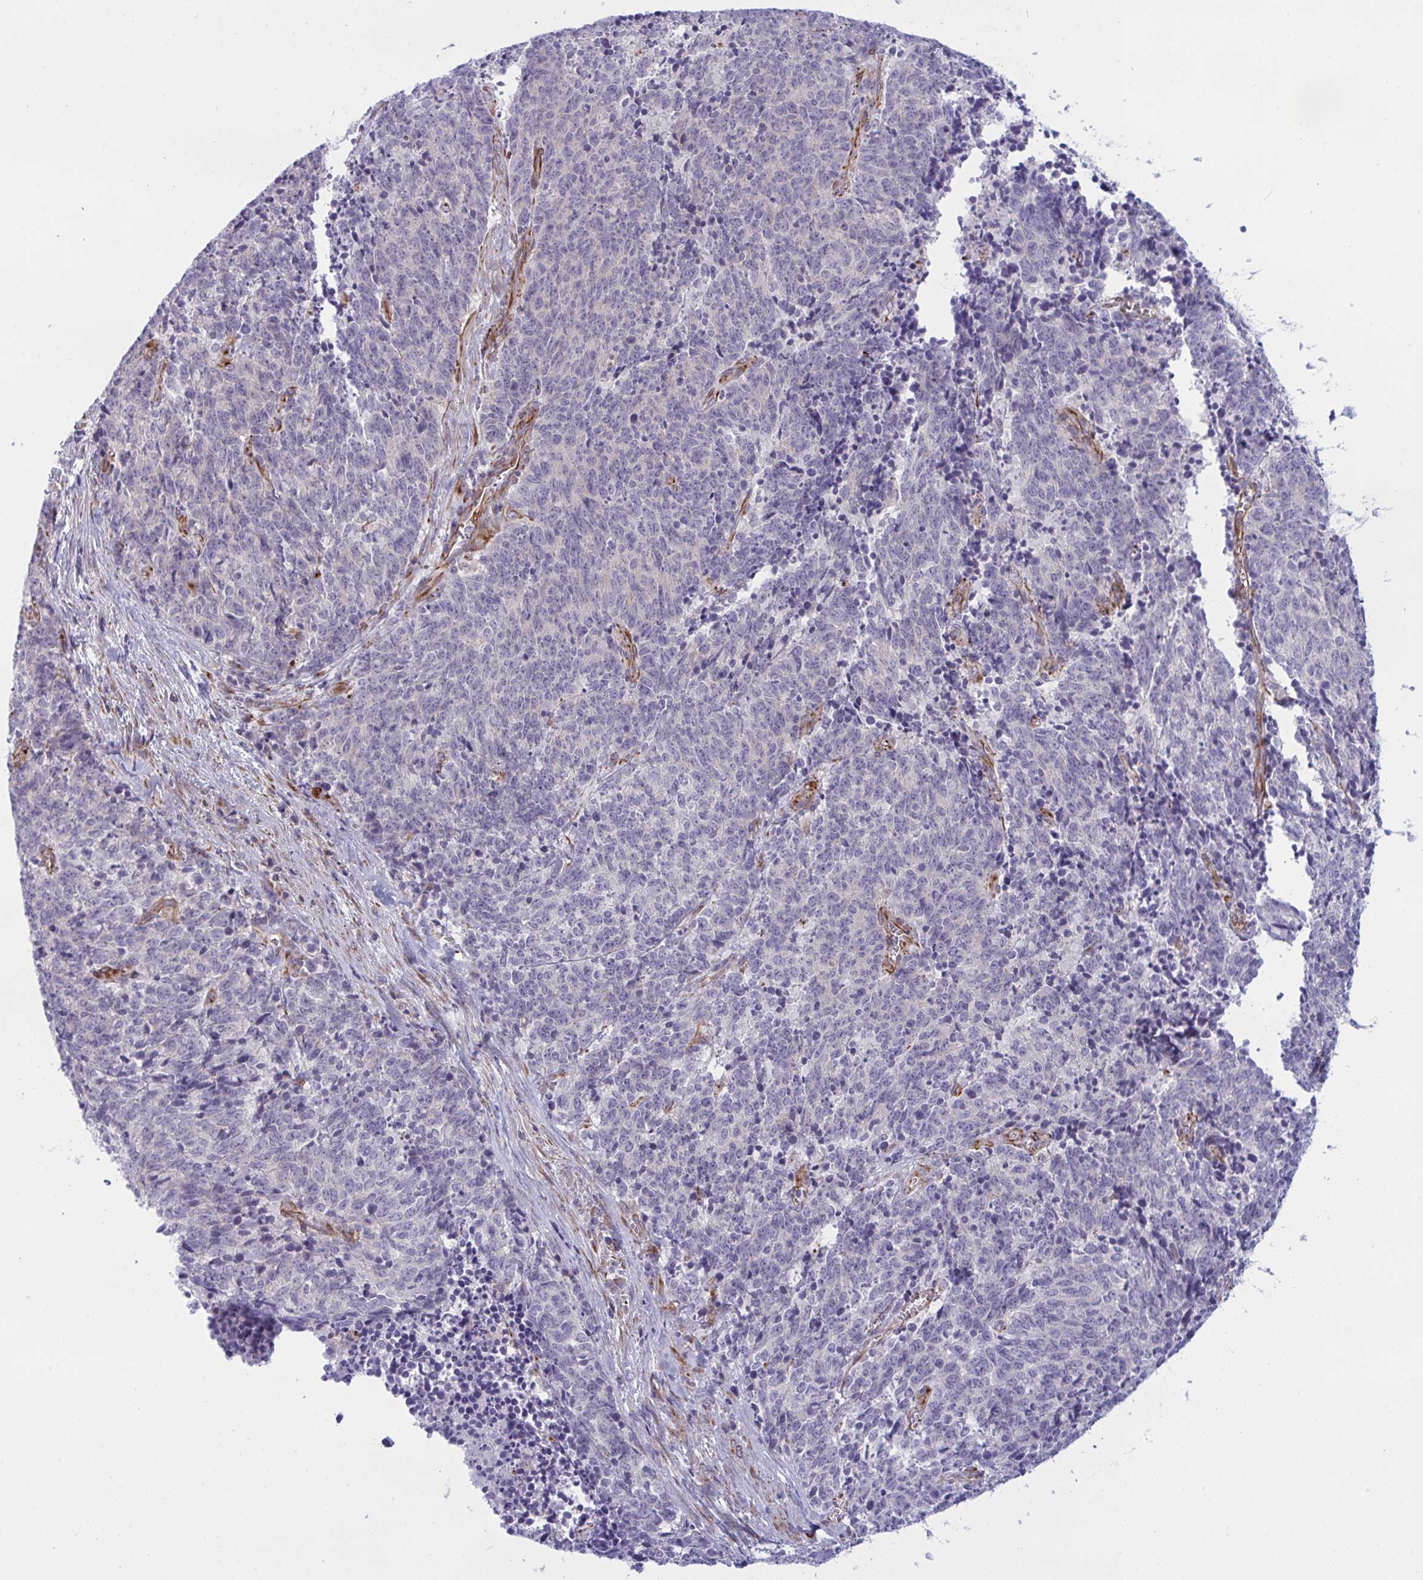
{"staining": {"intensity": "negative", "quantity": "none", "location": "none"}, "tissue": "cervical cancer", "cell_type": "Tumor cells", "image_type": "cancer", "snomed": [{"axis": "morphology", "description": "Squamous cell carcinoma, NOS"}, {"axis": "topography", "description": "Cervix"}], "caption": "Cervical cancer (squamous cell carcinoma) was stained to show a protein in brown. There is no significant expression in tumor cells.", "gene": "DCBLD1", "patient": {"sex": "female", "age": 29}}